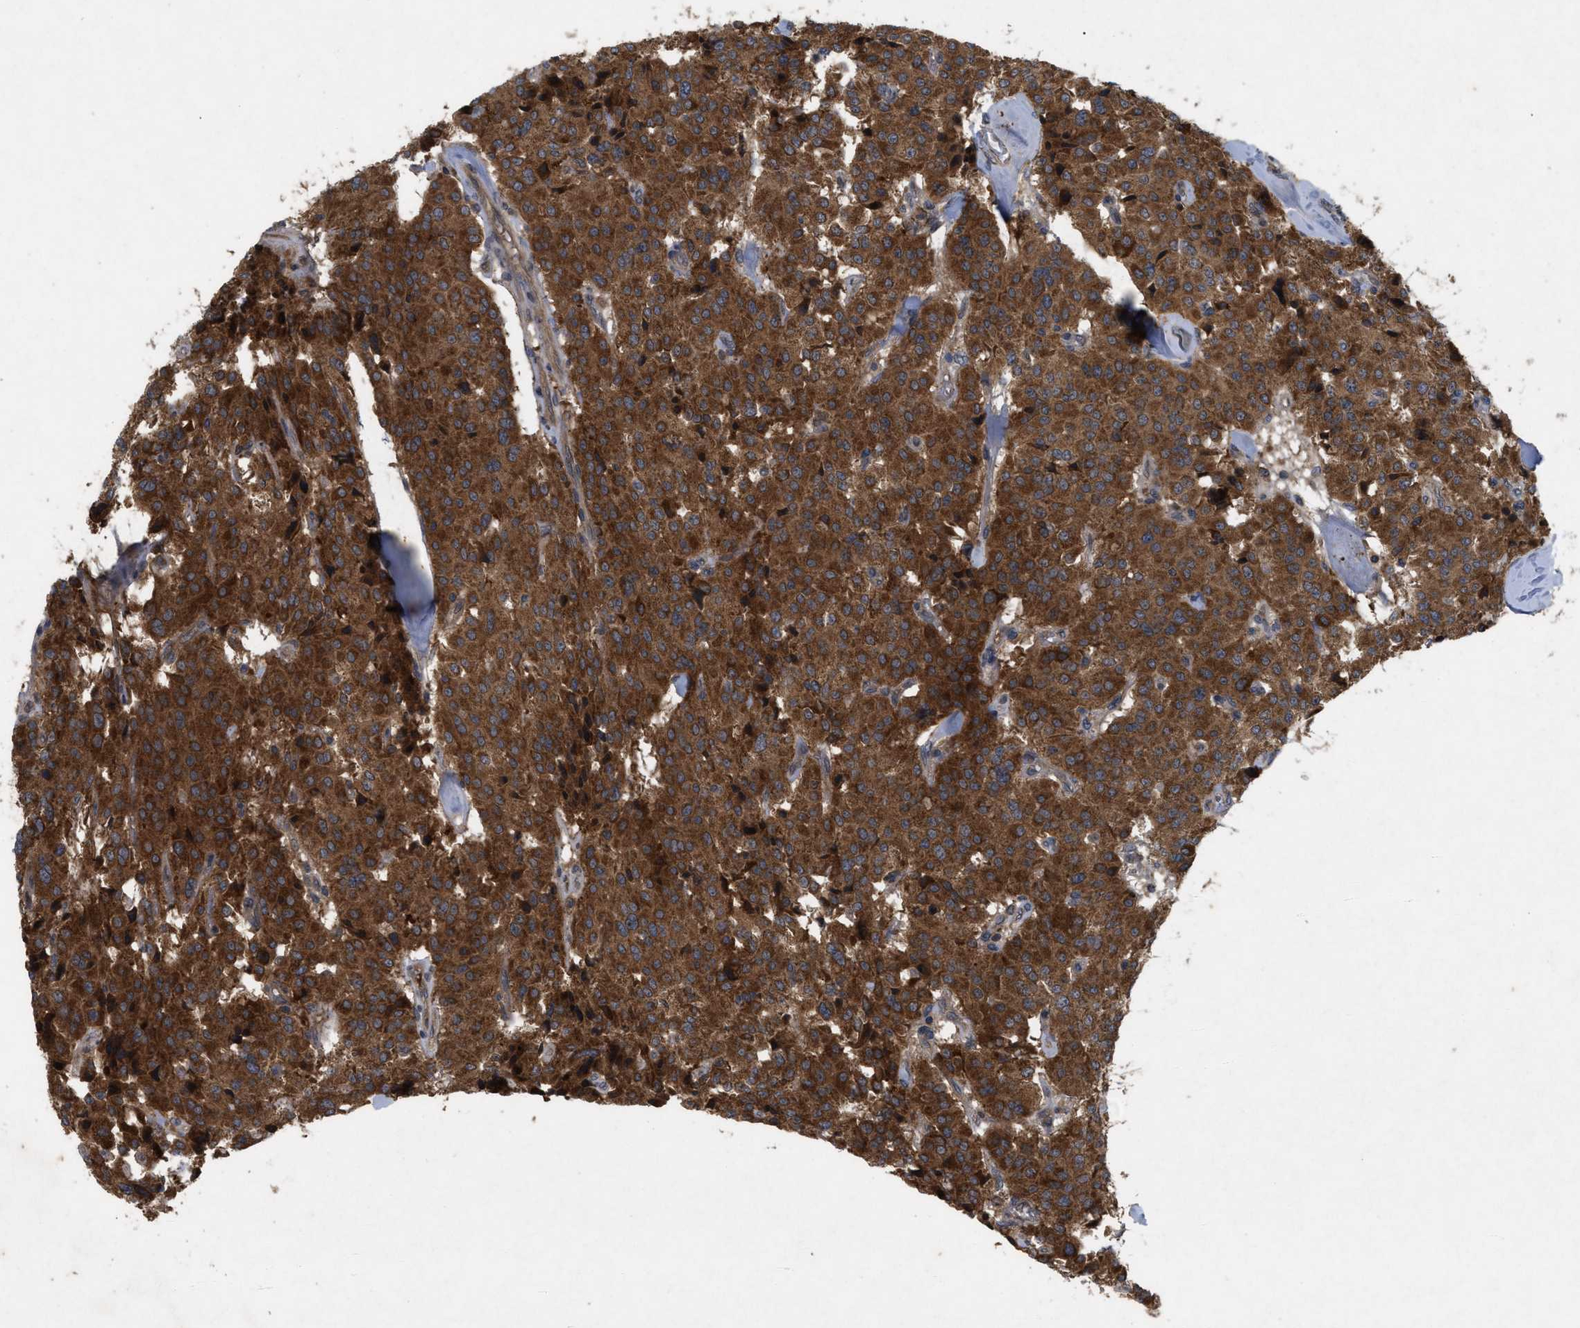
{"staining": {"intensity": "strong", "quantity": ">75%", "location": "cytoplasmic/membranous"}, "tissue": "carcinoid", "cell_type": "Tumor cells", "image_type": "cancer", "snomed": [{"axis": "morphology", "description": "Carcinoid, malignant, NOS"}, {"axis": "topography", "description": "Lung"}], "caption": "Strong cytoplasmic/membranous positivity for a protein is present in about >75% of tumor cells of carcinoid (malignant) using IHC.", "gene": "RAB2A", "patient": {"sex": "male", "age": 30}}